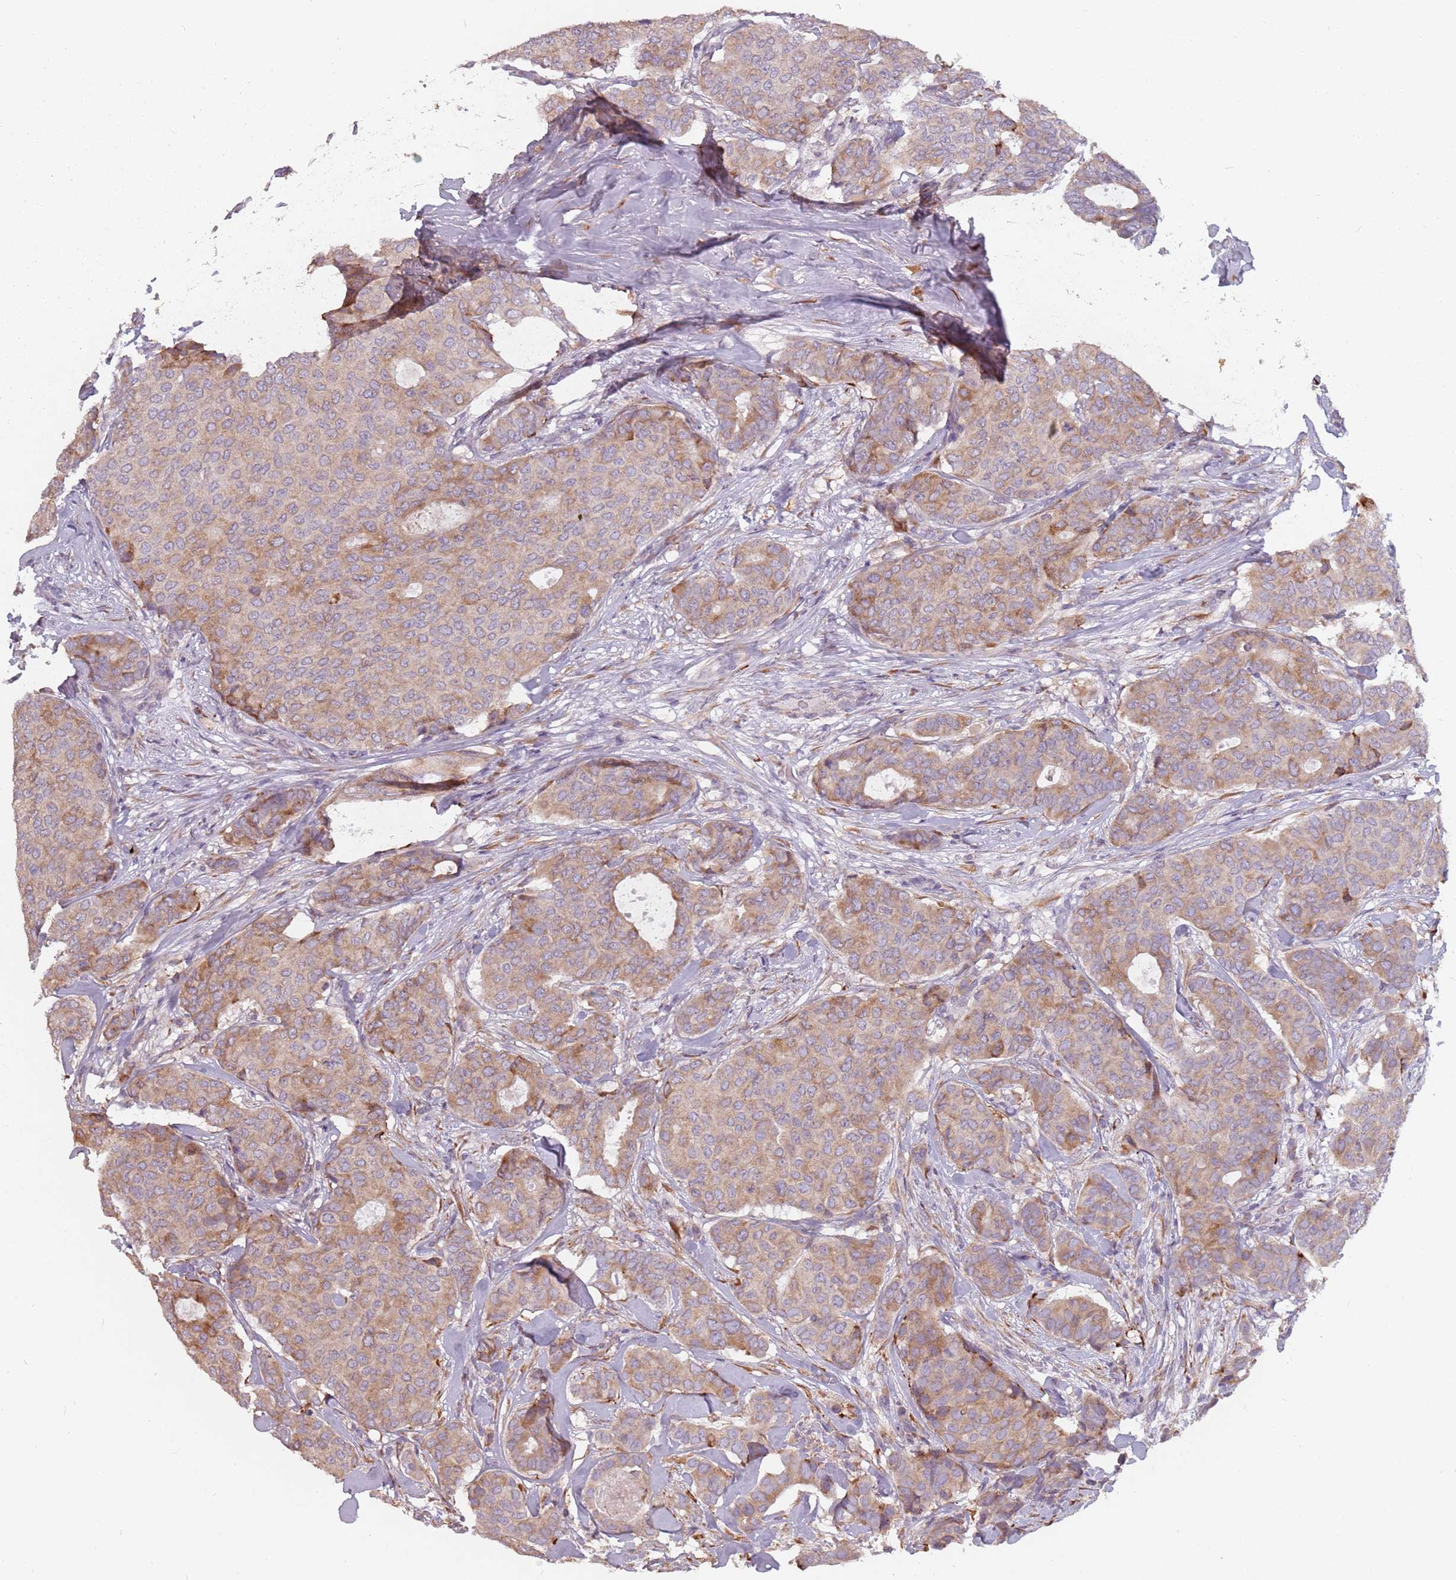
{"staining": {"intensity": "moderate", "quantity": ">75%", "location": "cytoplasmic/membranous"}, "tissue": "breast cancer", "cell_type": "Tumor cells", "image_type": "cancer", "snomed": [{"axis": "morphology", "description": "Duct carcinoma"}, {"axis": "topography", "description": "Breast"}], "caption": "A histopathology image of human breast intraductal carcinoma stained for a protein reveals moderate cytoplasmic/membranous brown staining in tumor cells. The protein is shown in brown color, while the nuclei are stained blue.", "gene": "RPS9", "patient": {"sex": "female", "age": 75}}